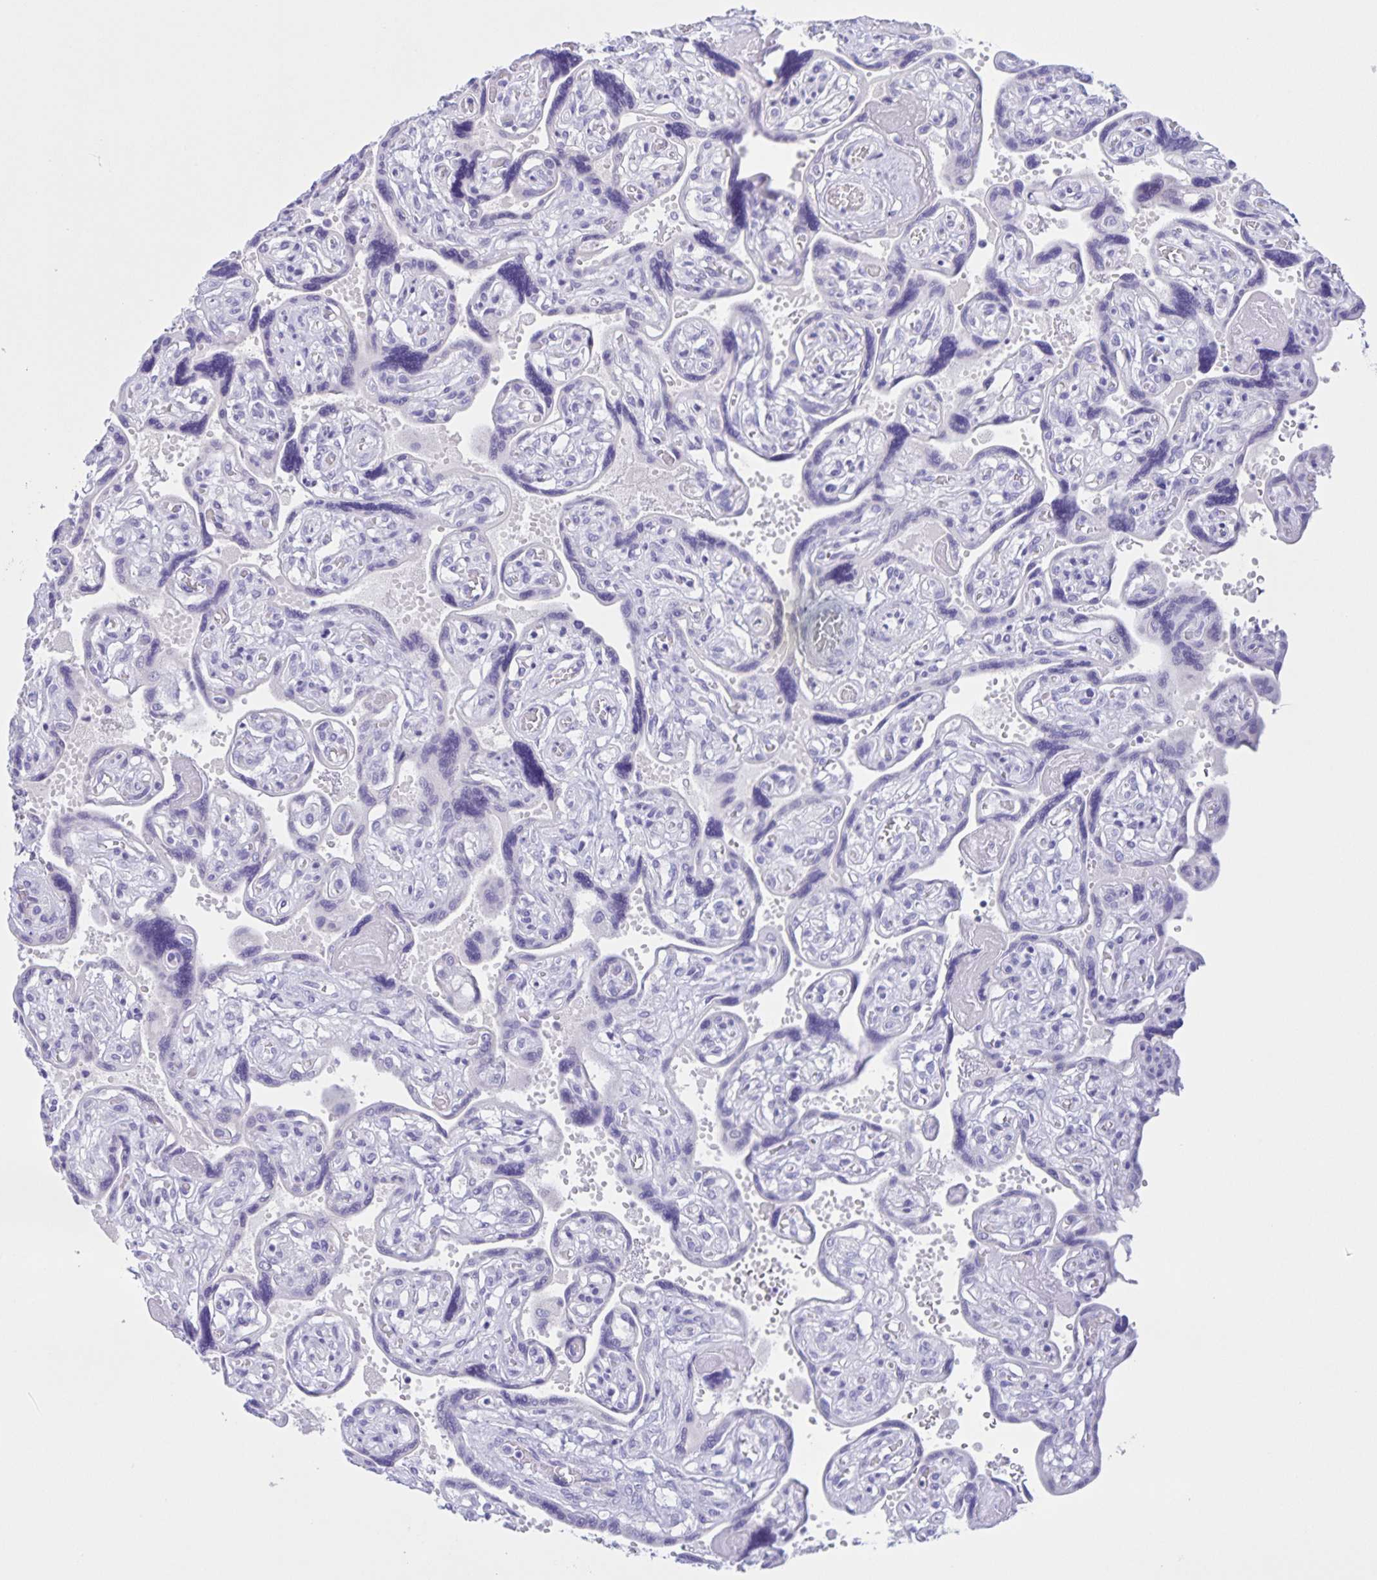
{"staining": {"intensity": "negative", "quantity": "none", "location": "none"}, "tissue": "placenta", "cell_type": "Decidual cells", "image_type": "normal", "snomed": [{"axis": "morphology", "description": "Normal tissue, NOS"}, {"axis": "topography", "description": "Placenta"}], "caption": "This is an immunohistochemistry histopathology image of normal placenta. There is no positivity in decidual cells.", "gene": "TGIF2LX", "patient": {"sex": "female", "age": 32}}